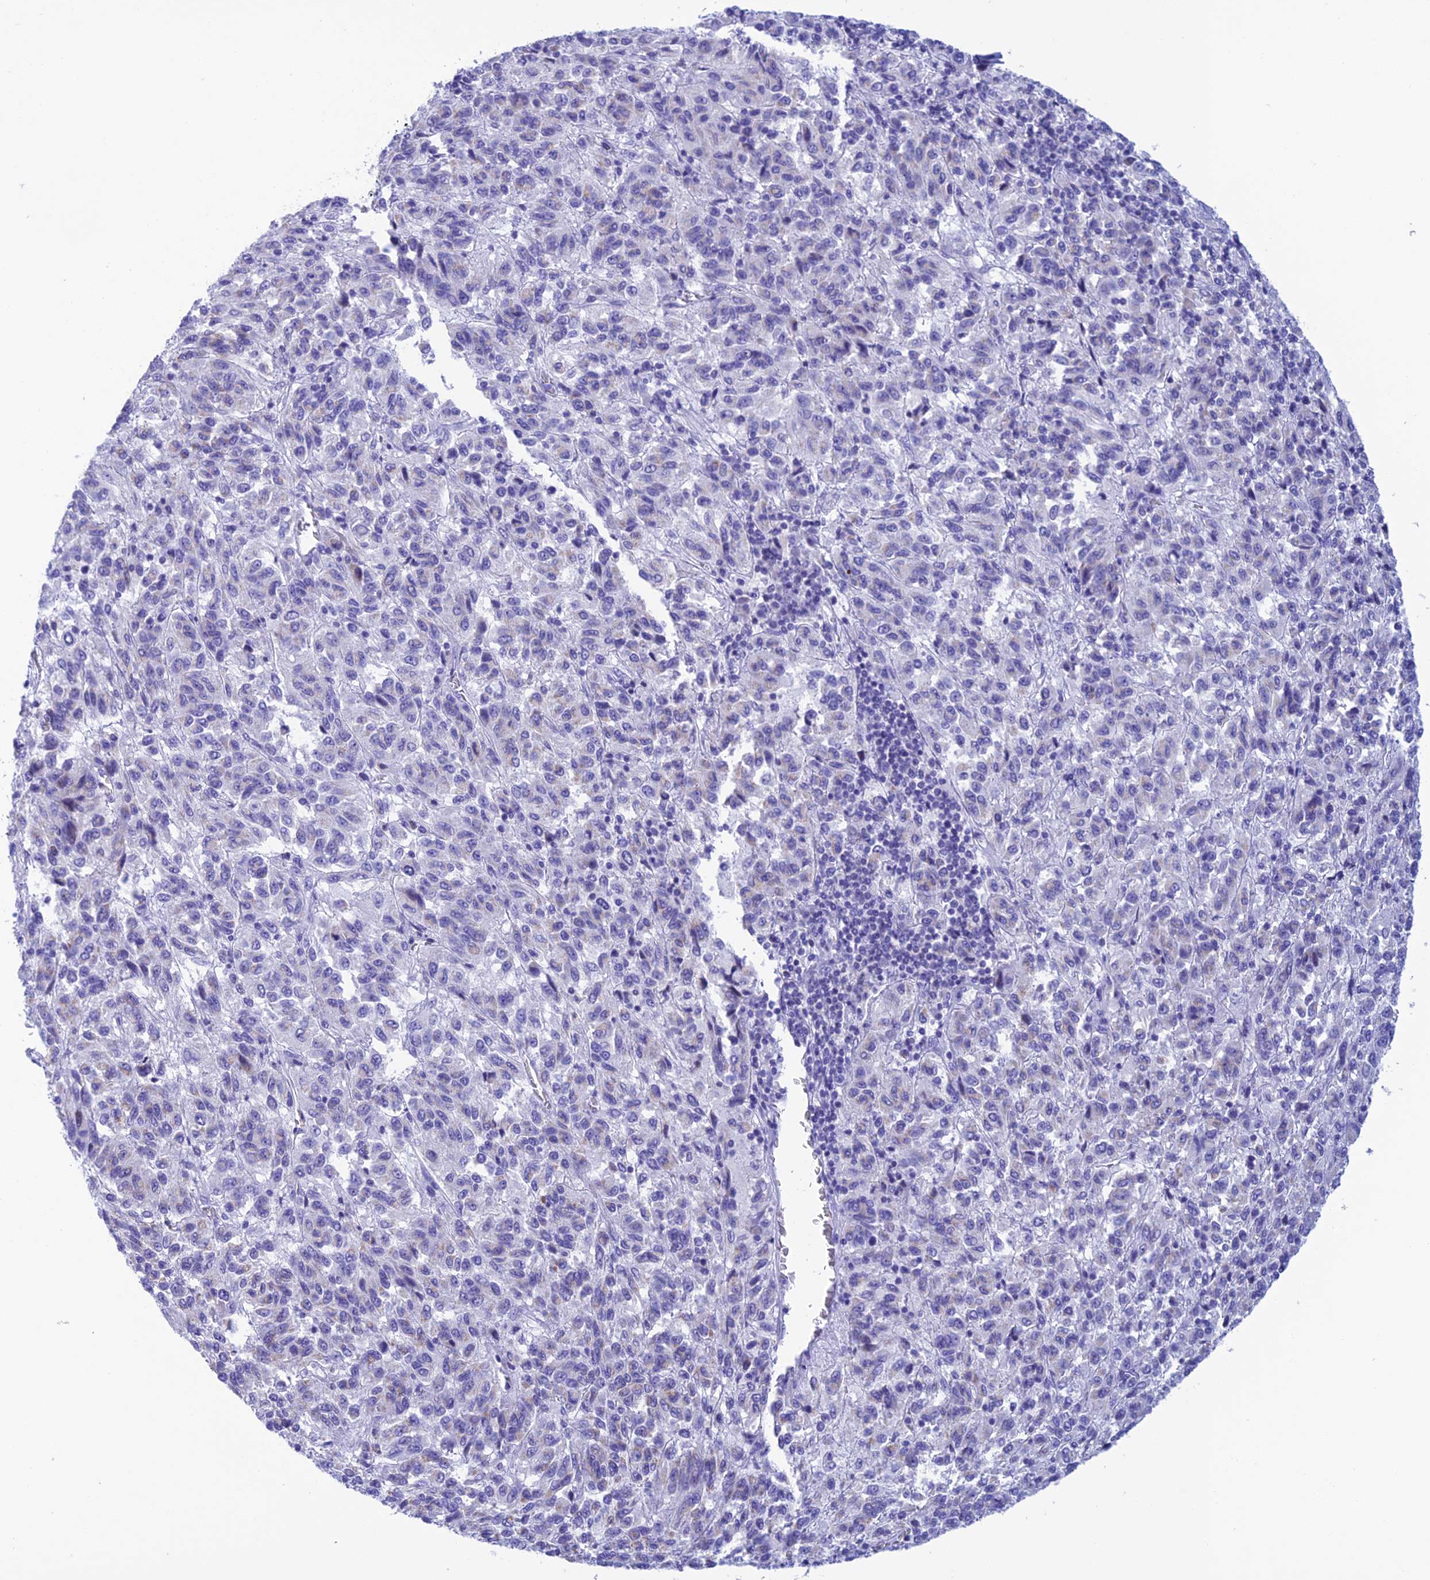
{"staining": {"intensity": "negative", "quantity": "none", "location": "none"}, "tissue": "melanoma", "cell_type": "Tumor cells", "image_type": "cancer", "snomed": [{"axis": "morphology", "description": "Malignant melanoma, Metastatic site"}, {"axis": "topography", "description": "Lung"}], "caption": "Malignant melanoma (metastatic site) was stained to show a protein in brown. There is no significant staining in tumor cells. The staining was performed using DAB to visualize the protein expression in brown, while the nuclei were stained in blue with hematoxylin (Magnification: 20x).", "gene": "NXPE4", "patient": {"sex": "male", "age": 64}}